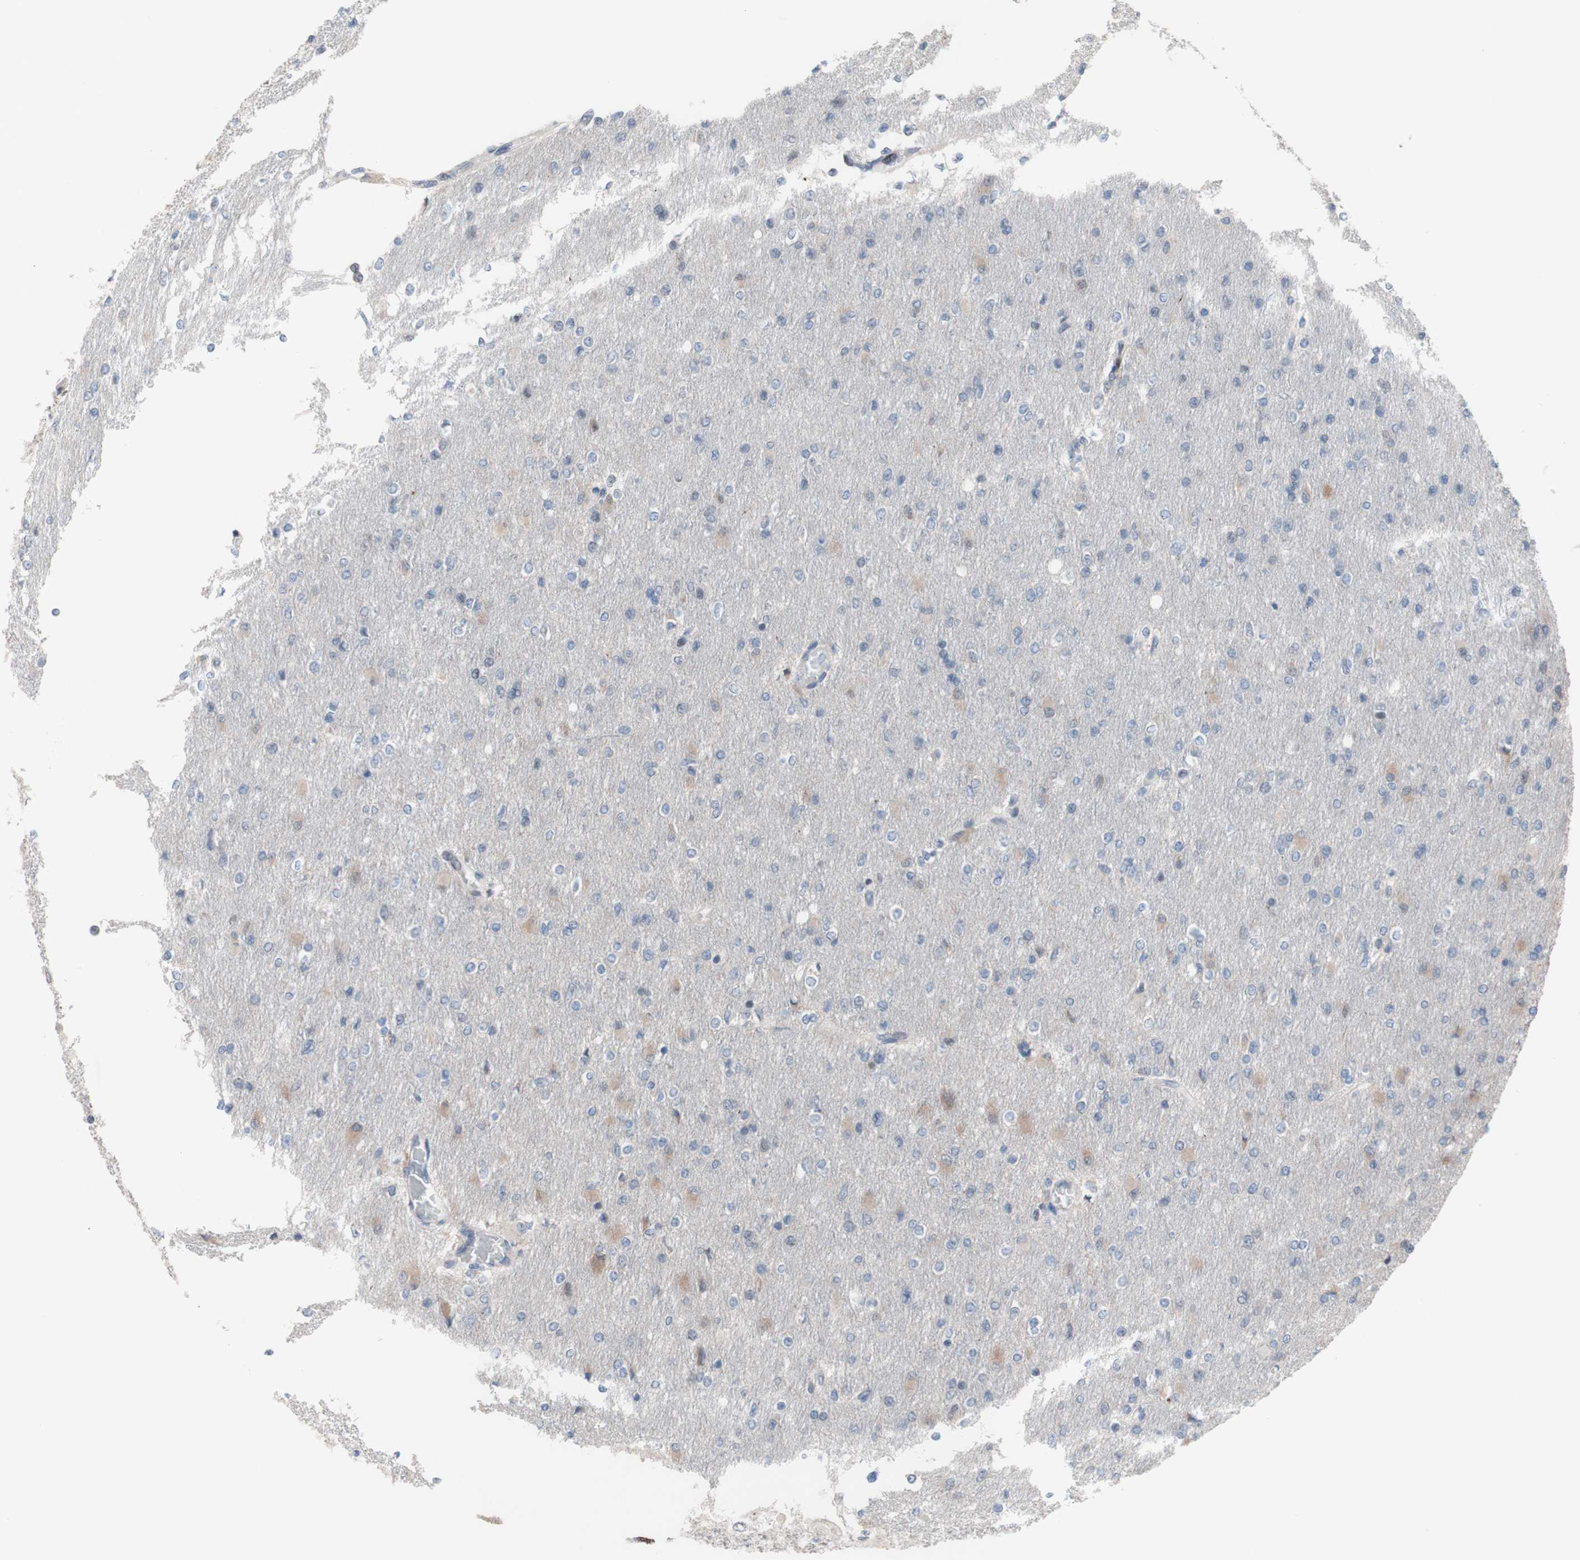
{"staining": {"intensity": "weak", "quantity": "<25%", "location": "cytoplasmic/membranous"}, "tissue": "glioma", "cell_type": "Tumor cells", "image_type": "cancer", "snomed": [{"axis": "morphology", "description": "Glioma, malignant, High grade"}, {"axis": "topography", "description": "Cerebral cortex"}], "caption": "Immunohistochemistry photomicrograph of human malignant glioma (high-grade) stained for a protein (brown), which displays no expression in tumor cells. Brightfield microscopy of immunohistochemistry stained with DAB (3,3'-diaminobenzidine) (brown) and hematoxylin (blue), captured at high magnification.", "gene": "PHTF2", "patient": {"sex": "female", "age": 36}}